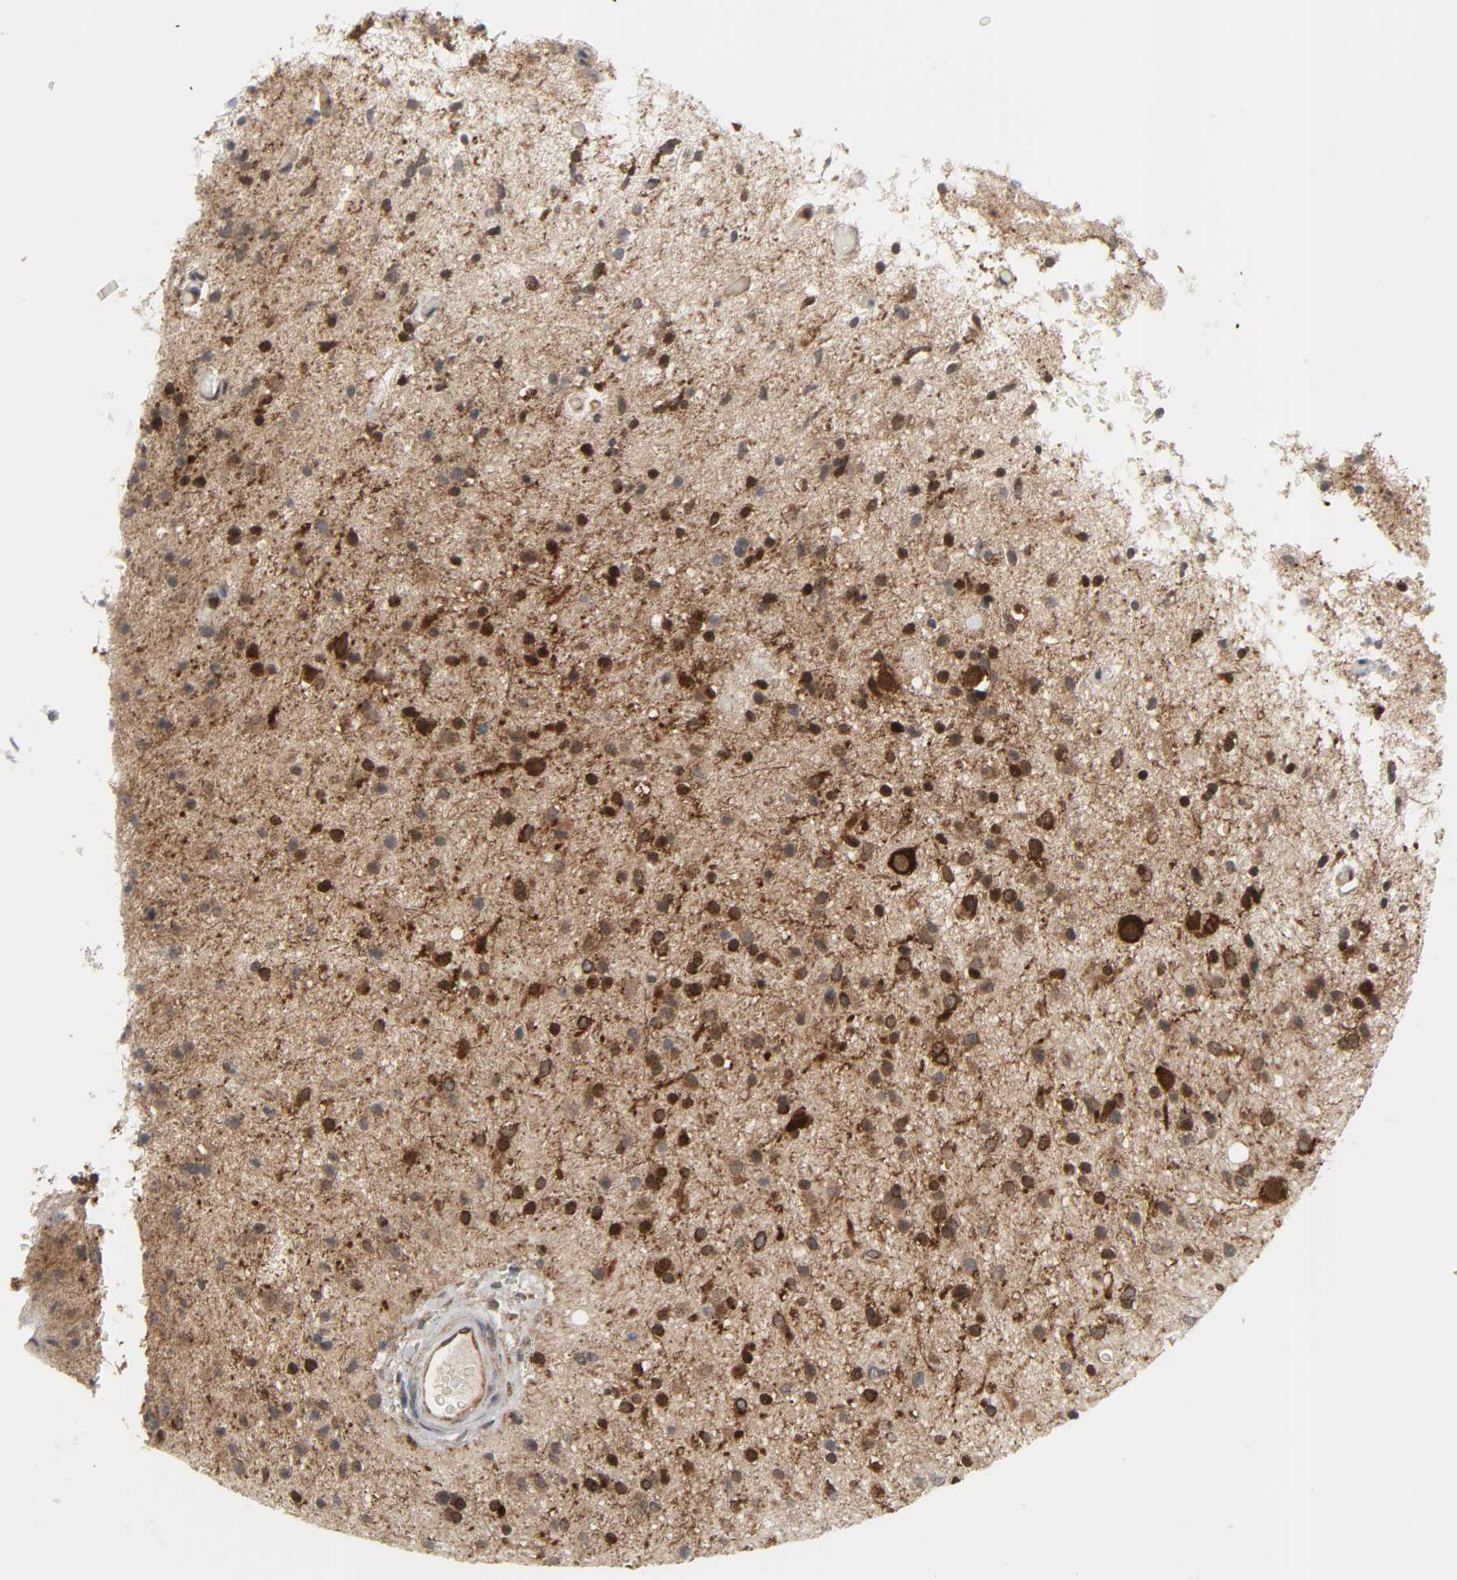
{"staining": {"intensity": "strong", "quantity": ">75%", "location": "cytoplasmic/membranous"}, "tissue": "glioma", "cell_type": "Tumor cells", "image_type": "cancer", "snomed": [{"axis": "morphology", "description": "Glioma, malignant, High grade"}, {"axis": "topography", "description": "Brain"}], "caption": "There is high levels of strong cytoplasmic/membranous positivity in tumor cells of glioma, as demonstrated by immunohistochemical staining (brown color).", "gene": "GSK3A", "patient": {"sex": "male", "age": 33}}